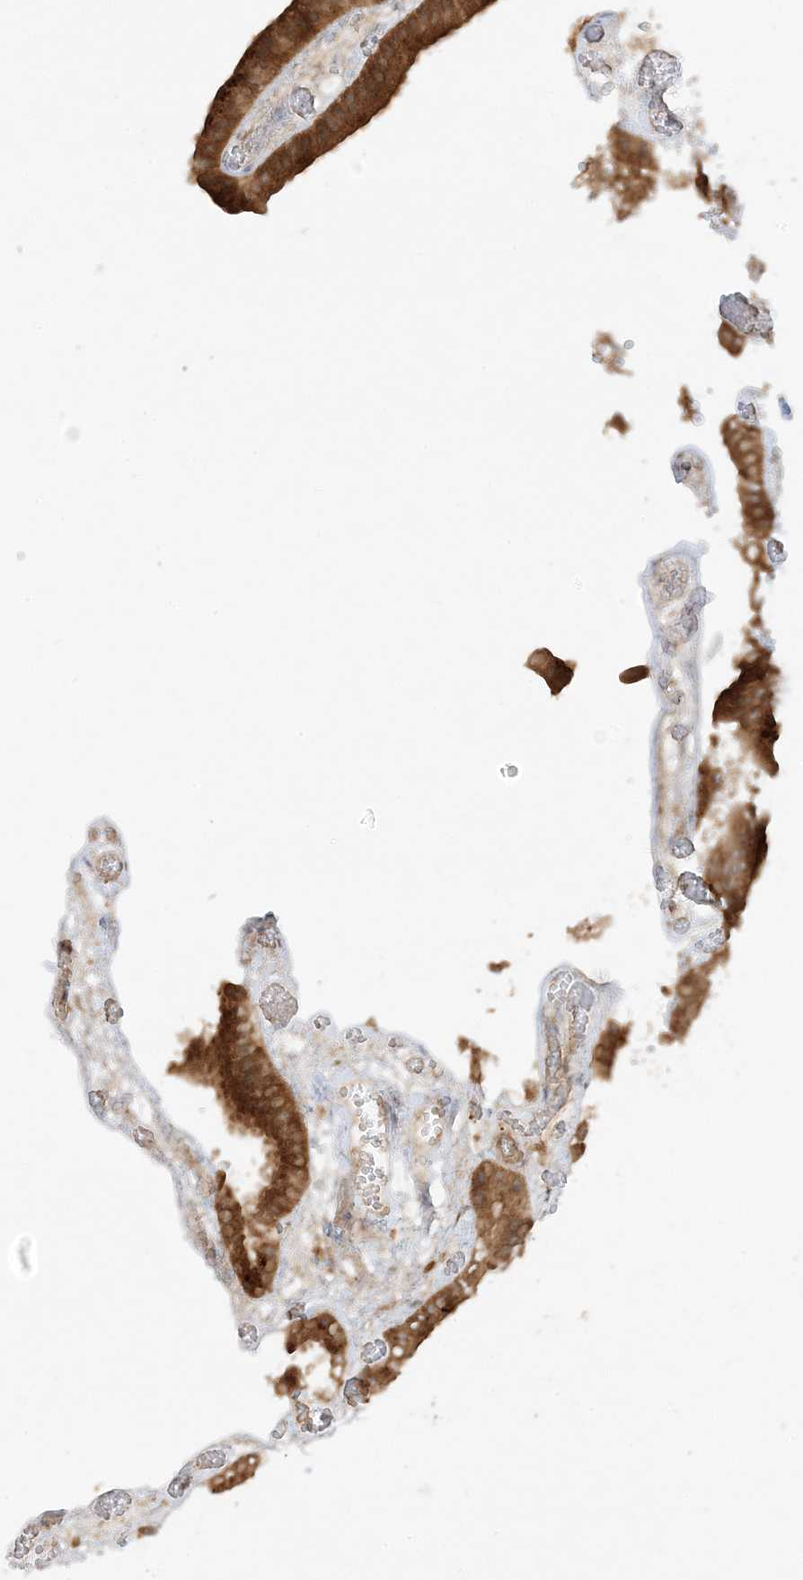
{"staining": {"intensity": "strong", "quantity": ">75%", "location": "cytoplasmic/membranous"}, "tissue": "gallbladder", "cell_type": "Glandular cells", "image_type": "normal", "snomed": [{"axis": "morphology", "description": "Normal tissue, NOS"}, {"axis": "topography", "description": "Gallbladder"}], "caption": "Unremarkable gallbladder was stained to show a protein in brown. There is high levels of strong cytoplasmic/membranous expression in approximately >75% of glandular cells.", "gene": "XRN1", "patient": {"sex": "female", "age": 64}}